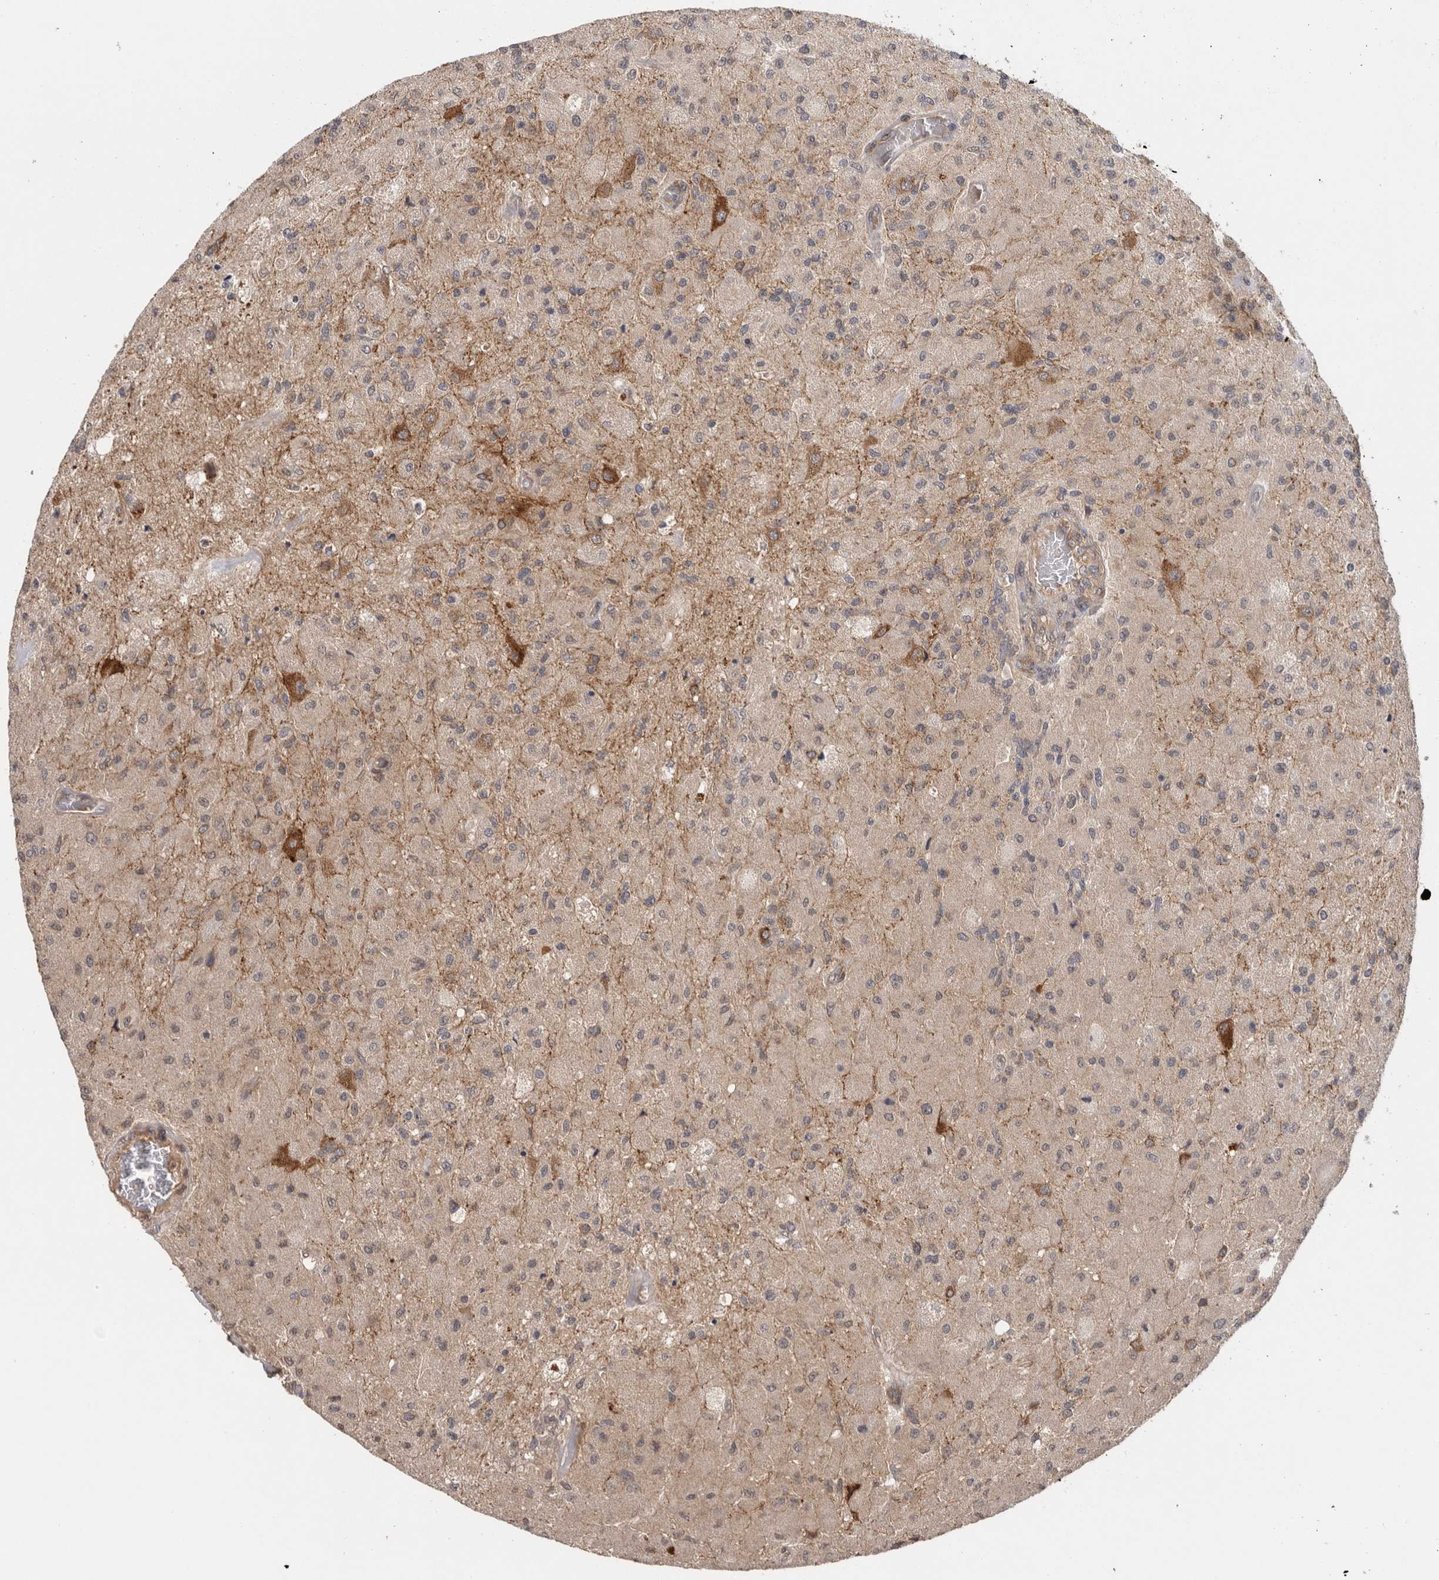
{"staining": {"intensity": "weak", "quantity": "<25%", "location": "cytoplasmic/membranous"}, "tissue": "glioma", "cell_type": "Tumor cells", "image_type": "cancer", "snomed": [{"axis": "morphology", "description": "Normal tissue, NOS"}, {"axis": "morphology", "description": "Glioma, malignant, High grade"}, {"axis": "topography", "description": "Cerebral cortex"}], "caption": "Tumor cells show no significant expression in glioma.", "gene": "HMOX2", "patient": {"sex": "male", "age": 77}}